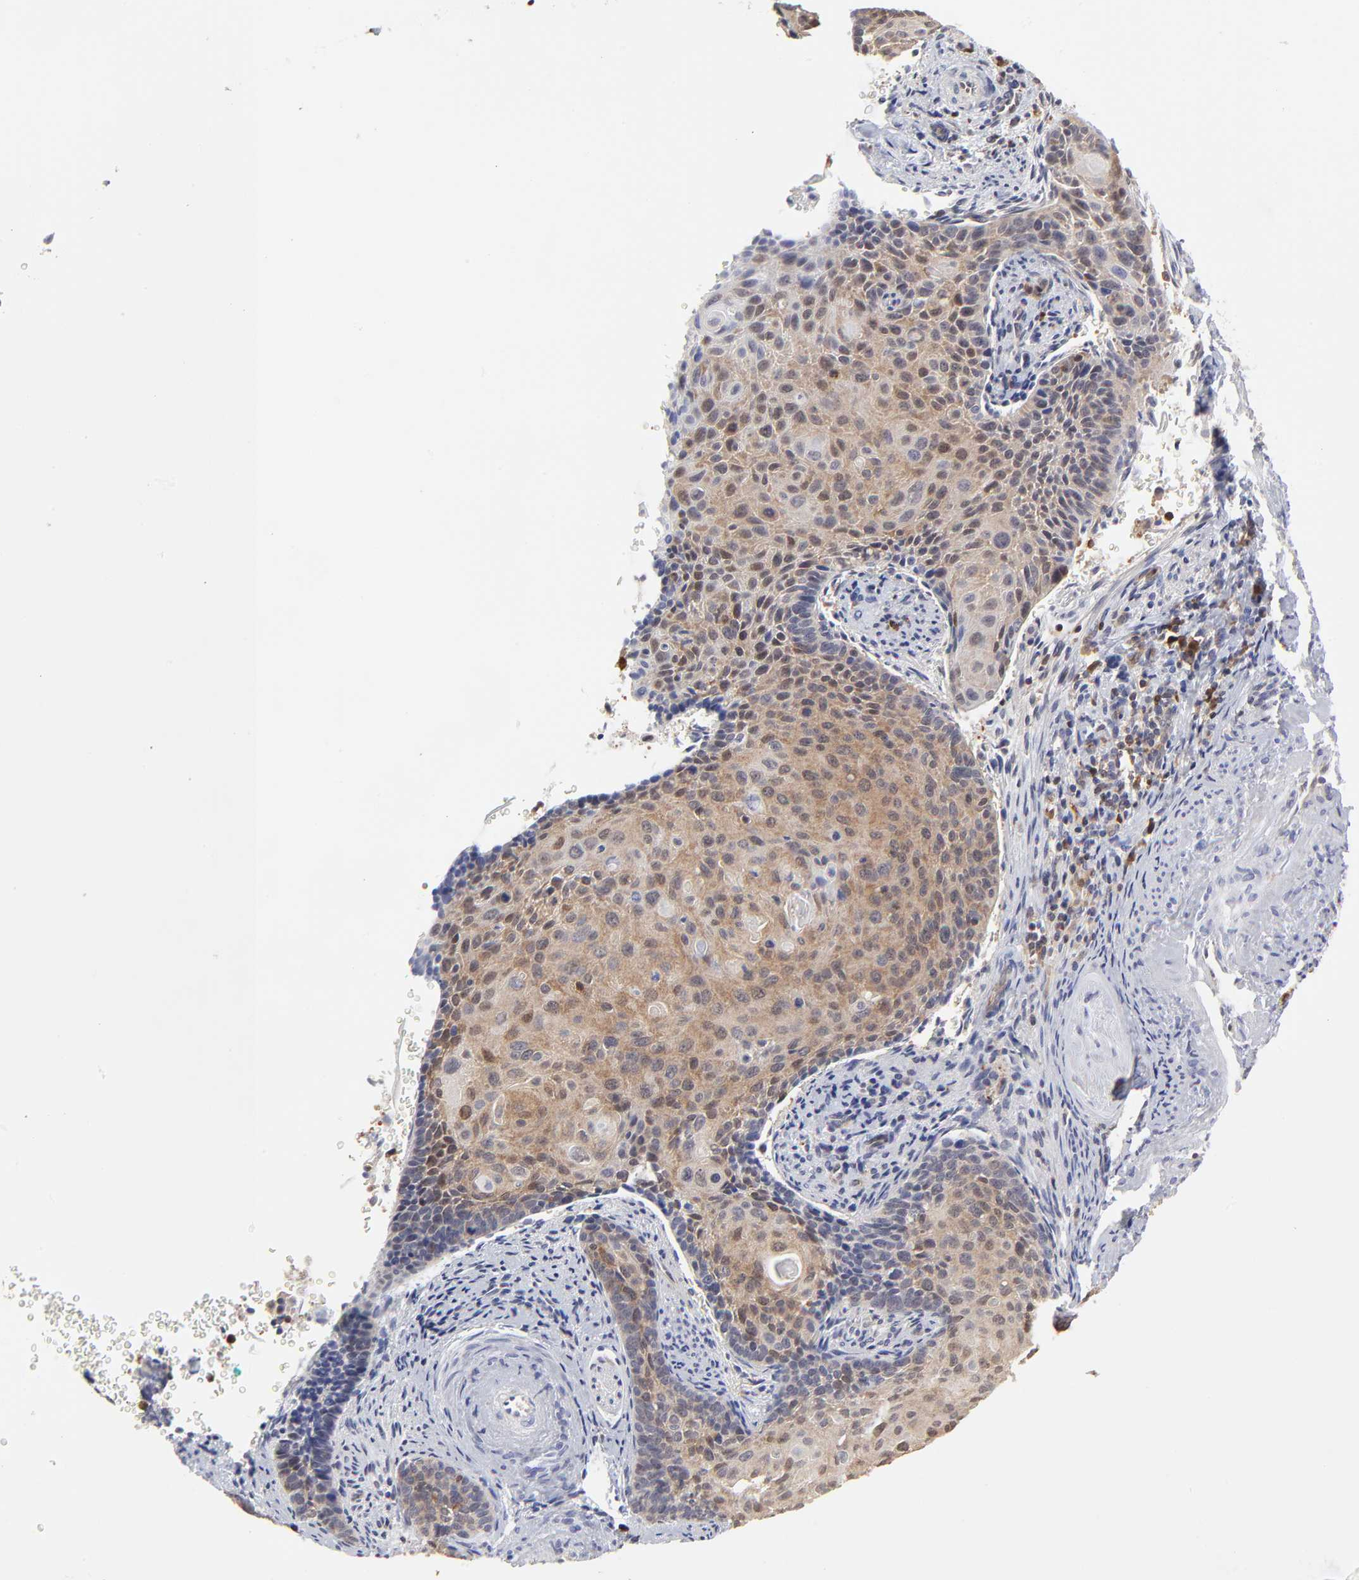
{"staining": {"intensity": "weak", "quantity": "<25%", "location": "cytoplasmic/membranous"}, "tissue": "cervical cancer", "cell_type": "Tumor cells", "image_type": "cancer", "snomed": [{"axis": "morphology", "description": "Squamous cell carcinoma, NOS"}, {"axis": "topography", "description": "Cervix"}], "caption": "The image shows no significant expression in tumor cells of squamous cell carcinoma (cervical).", "gene": "CASP3", "patient": {"sex": "female", "age": 33}}